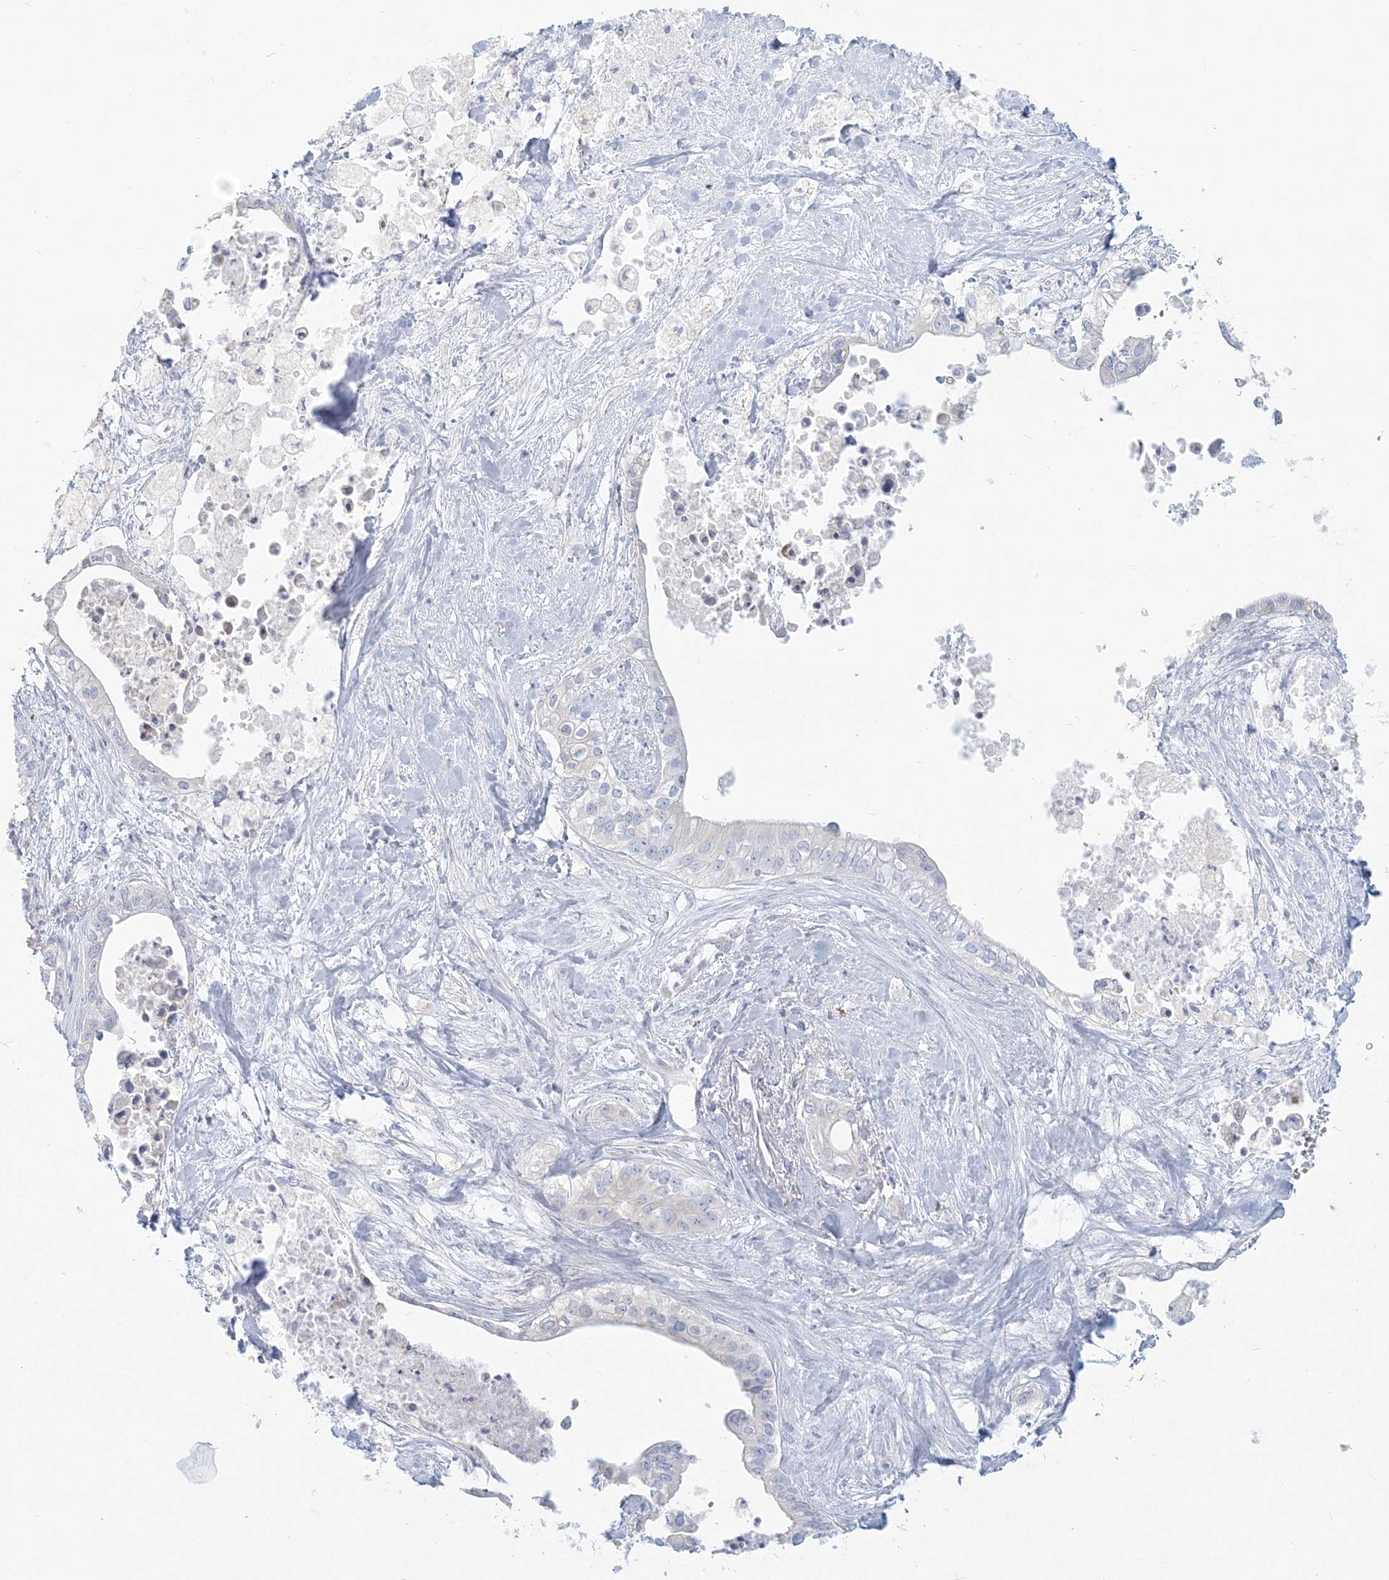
{"staining": {"intensity": "negative", "quantity": "none", "location": "none"}, "tissue": "pancreatic cancer", "cell_type": "Tumor cells", "image_type": "cancer", "snomed": [{"axis": "morphology", "description": "Adenocarcinoma, NOS"}, {"axis": "topography", "description": "Pancreas"}], "caption": "Image shows no protein expression in tumor cells of adenocarcinoma (pancreatic) tissue.", "gene": "CSN1S1", "patient": {"sex": "female", "age": 78}}